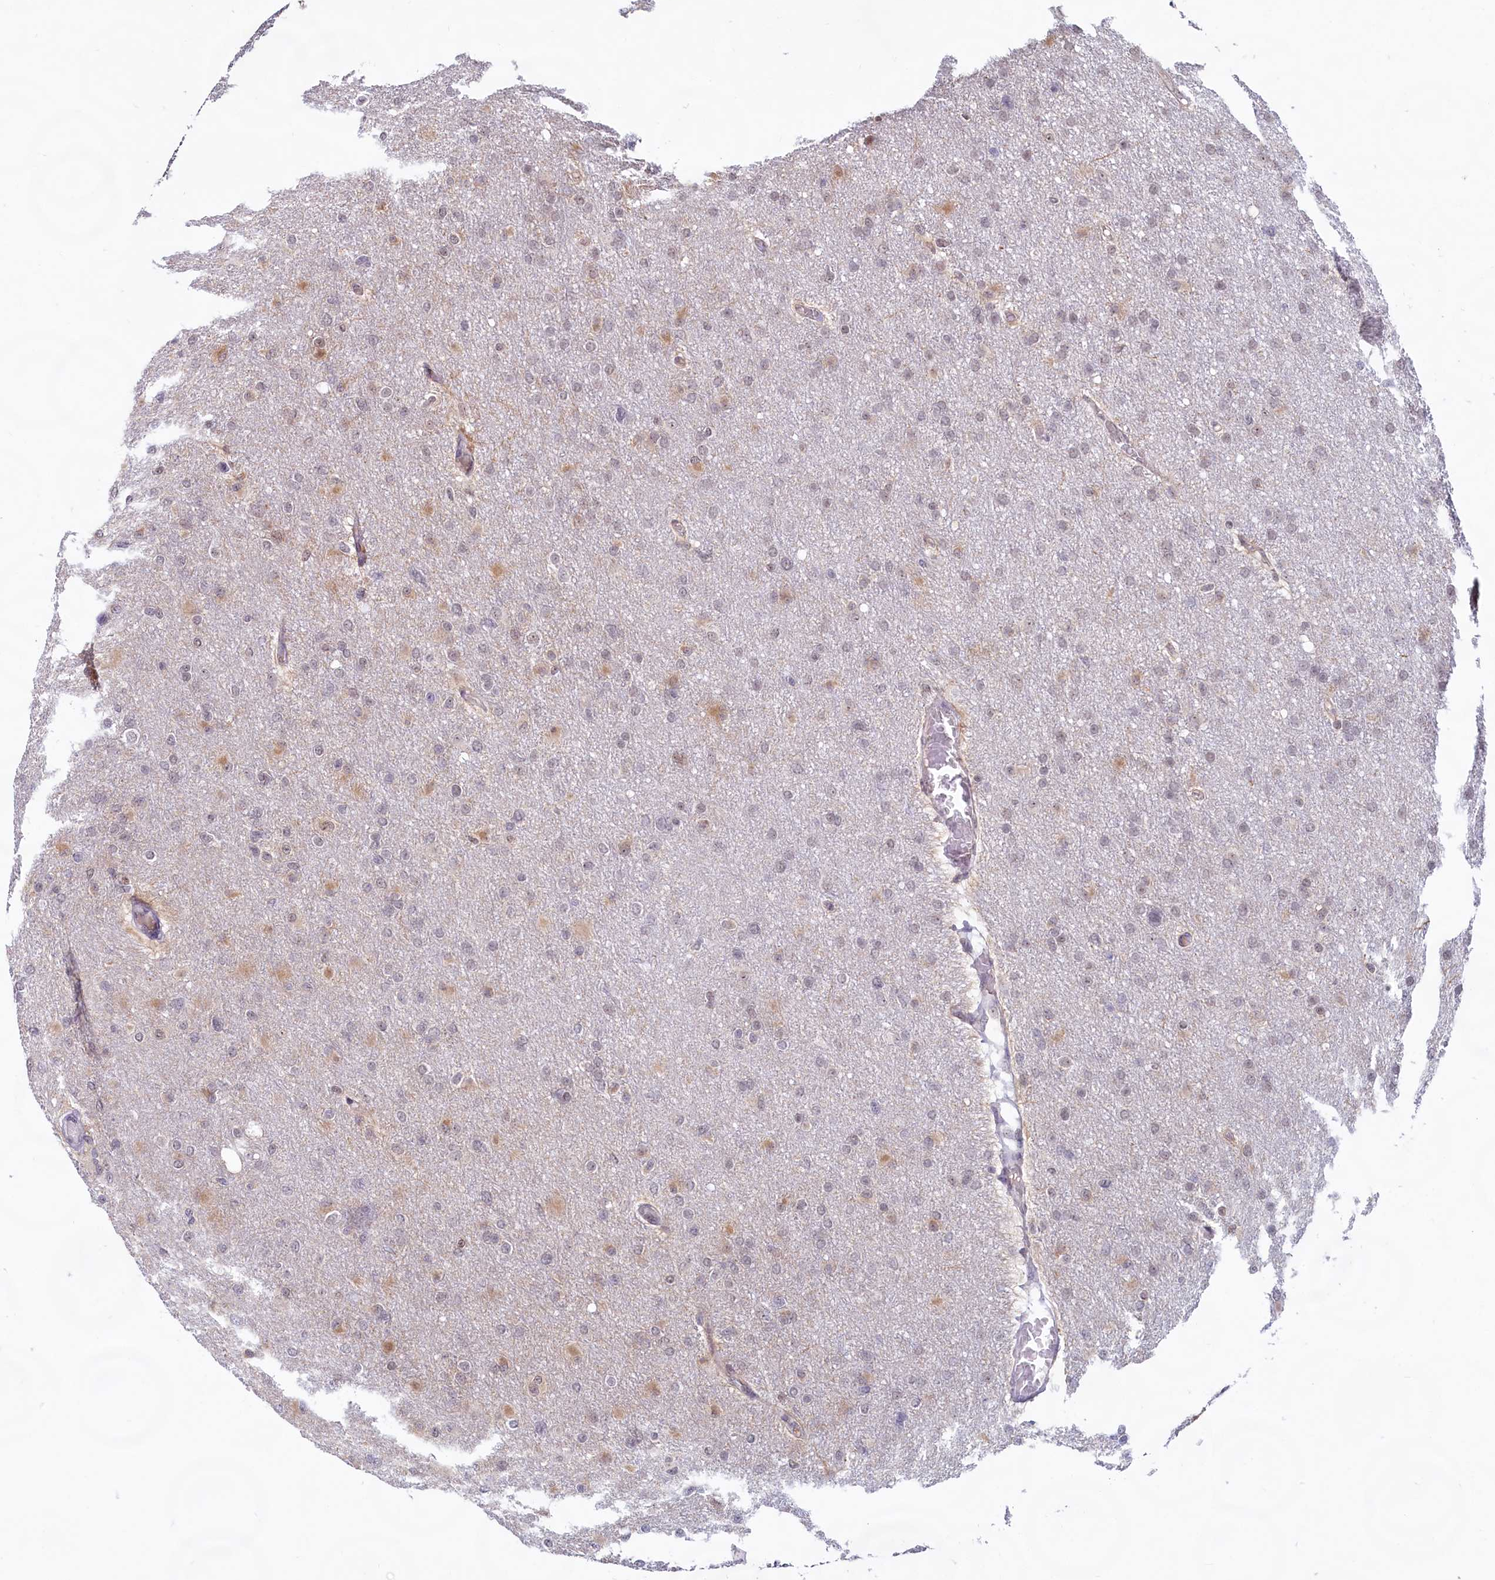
{"staining": {"intensity": "negative", "quantity": "none", "location": "none"}, "tissue": "glioma", "cell_type": "Tumor cells", "image_type": "cancer", "snomed": [{"axis": "morphology", "description": "Glioma, malignant, High grade"}, {"axis": "topography", "description": "Cerebral cortex"}], "caption": "IHC histopathology image of neoplastic tissue: glioma stained with DAB (3,3'-diaminobenzidine) demonstrates no significant protein staining in tumor cells. (Brightfield microscopy of DAB (3,3'-diaminobenzidine) immunohistochemistry (IHC) at high magnification).", "gene": "C1D", "patient": {"sex": "female", "age": 36}}